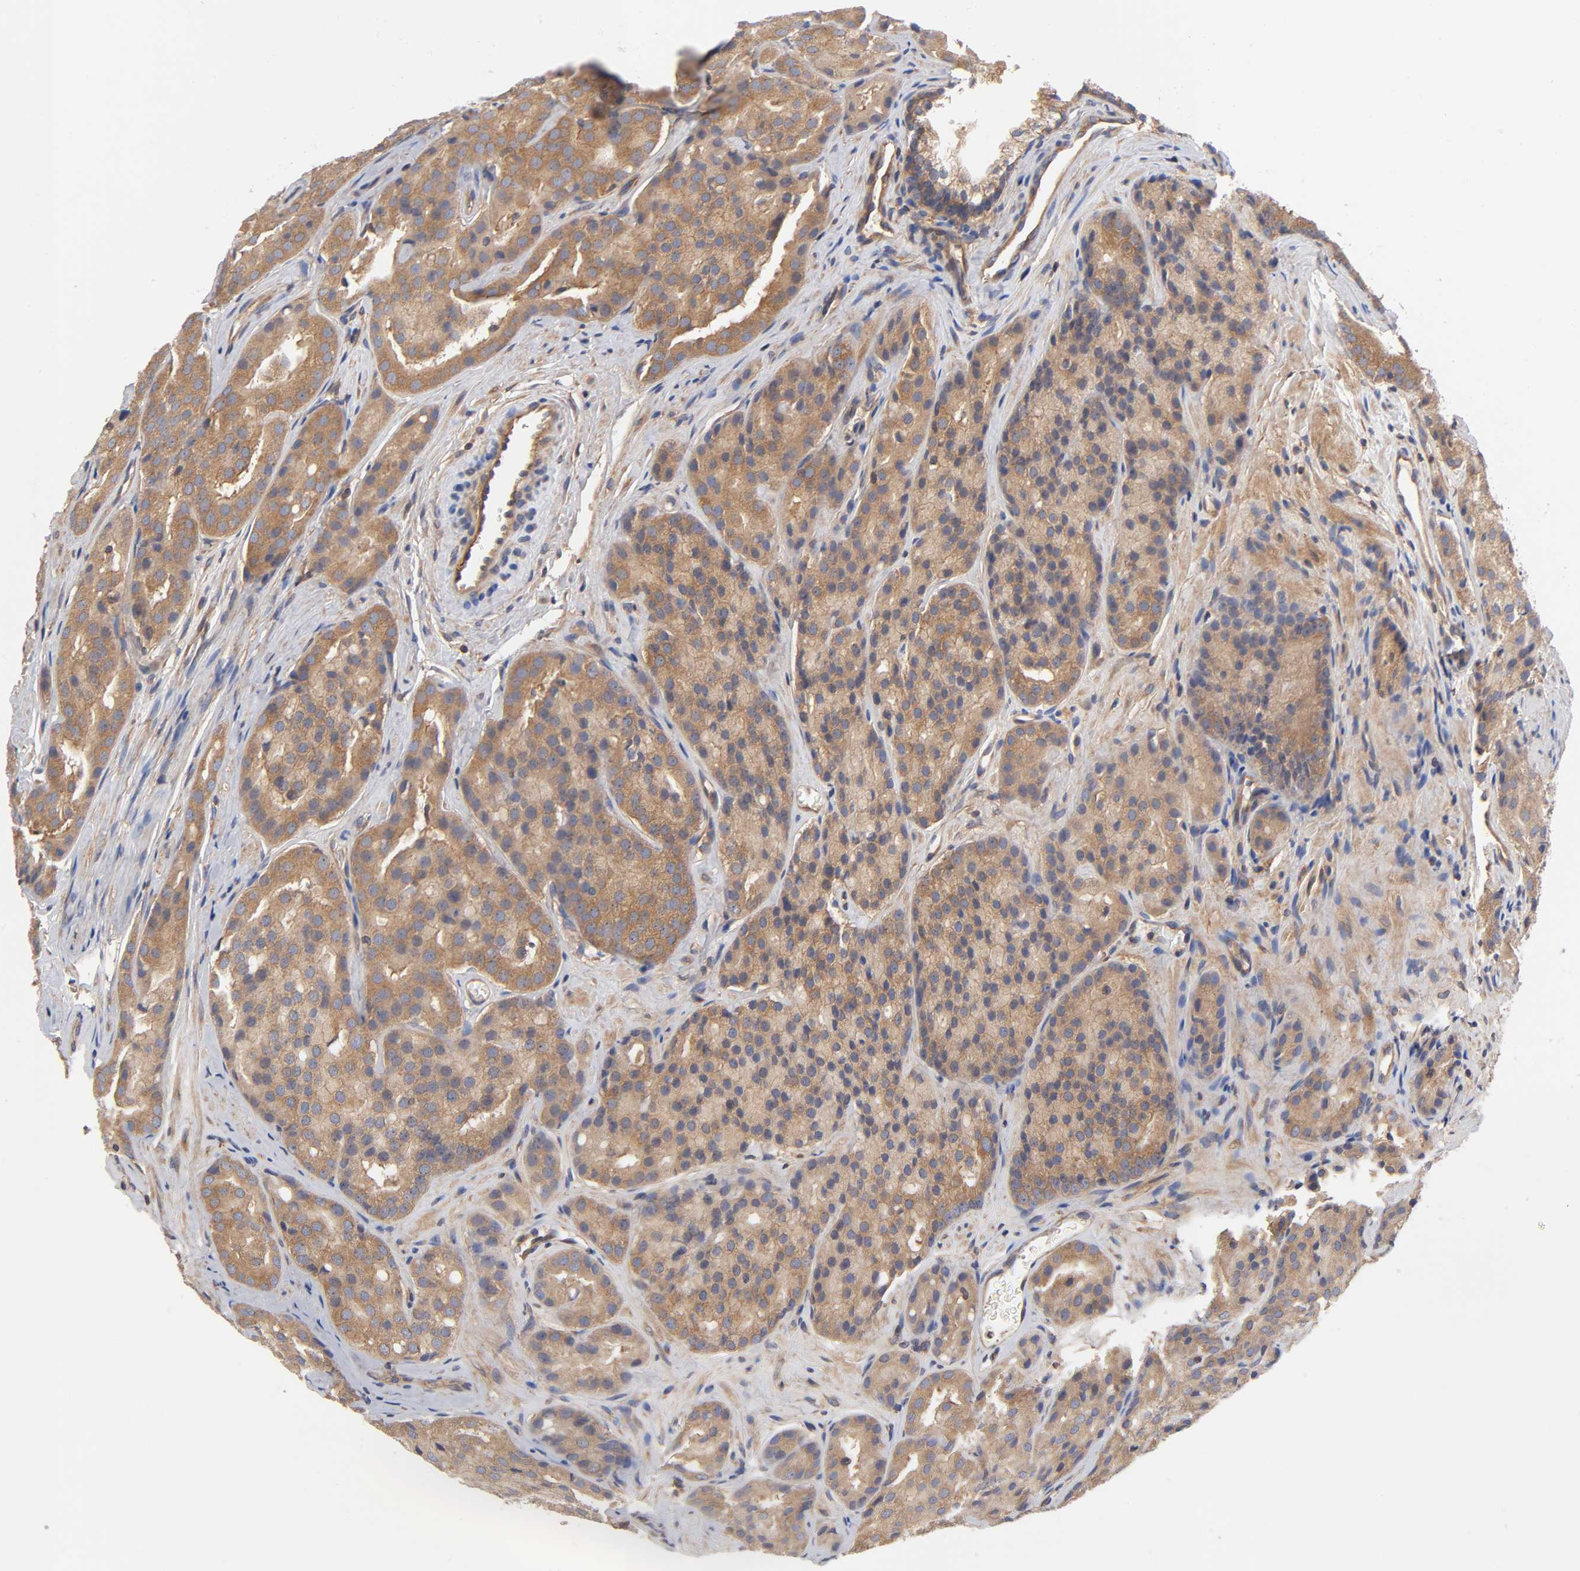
{"staining": {"intensity": "weak", "quantity": ">75%", "location": "cytoplasmic/membranous"}, "tissue": "prostate cancer", "cell_type": "Tumor cells", "image_type": "cancer", "snomed": [{"axis": "morphology", "description": "Adenocarcinoma, High grade"}, {"axis": "topography", "description": "Prostate"}], "caption": "Human prostate cancer (adenocarcinoma (high-grade)) stained for a protein (brown) reveals weak cytoplasmic/membranous positive expression in about >75% of tumor cells.", "gene": "STRN3", "patient": {"sex": "male", "age": 64}}